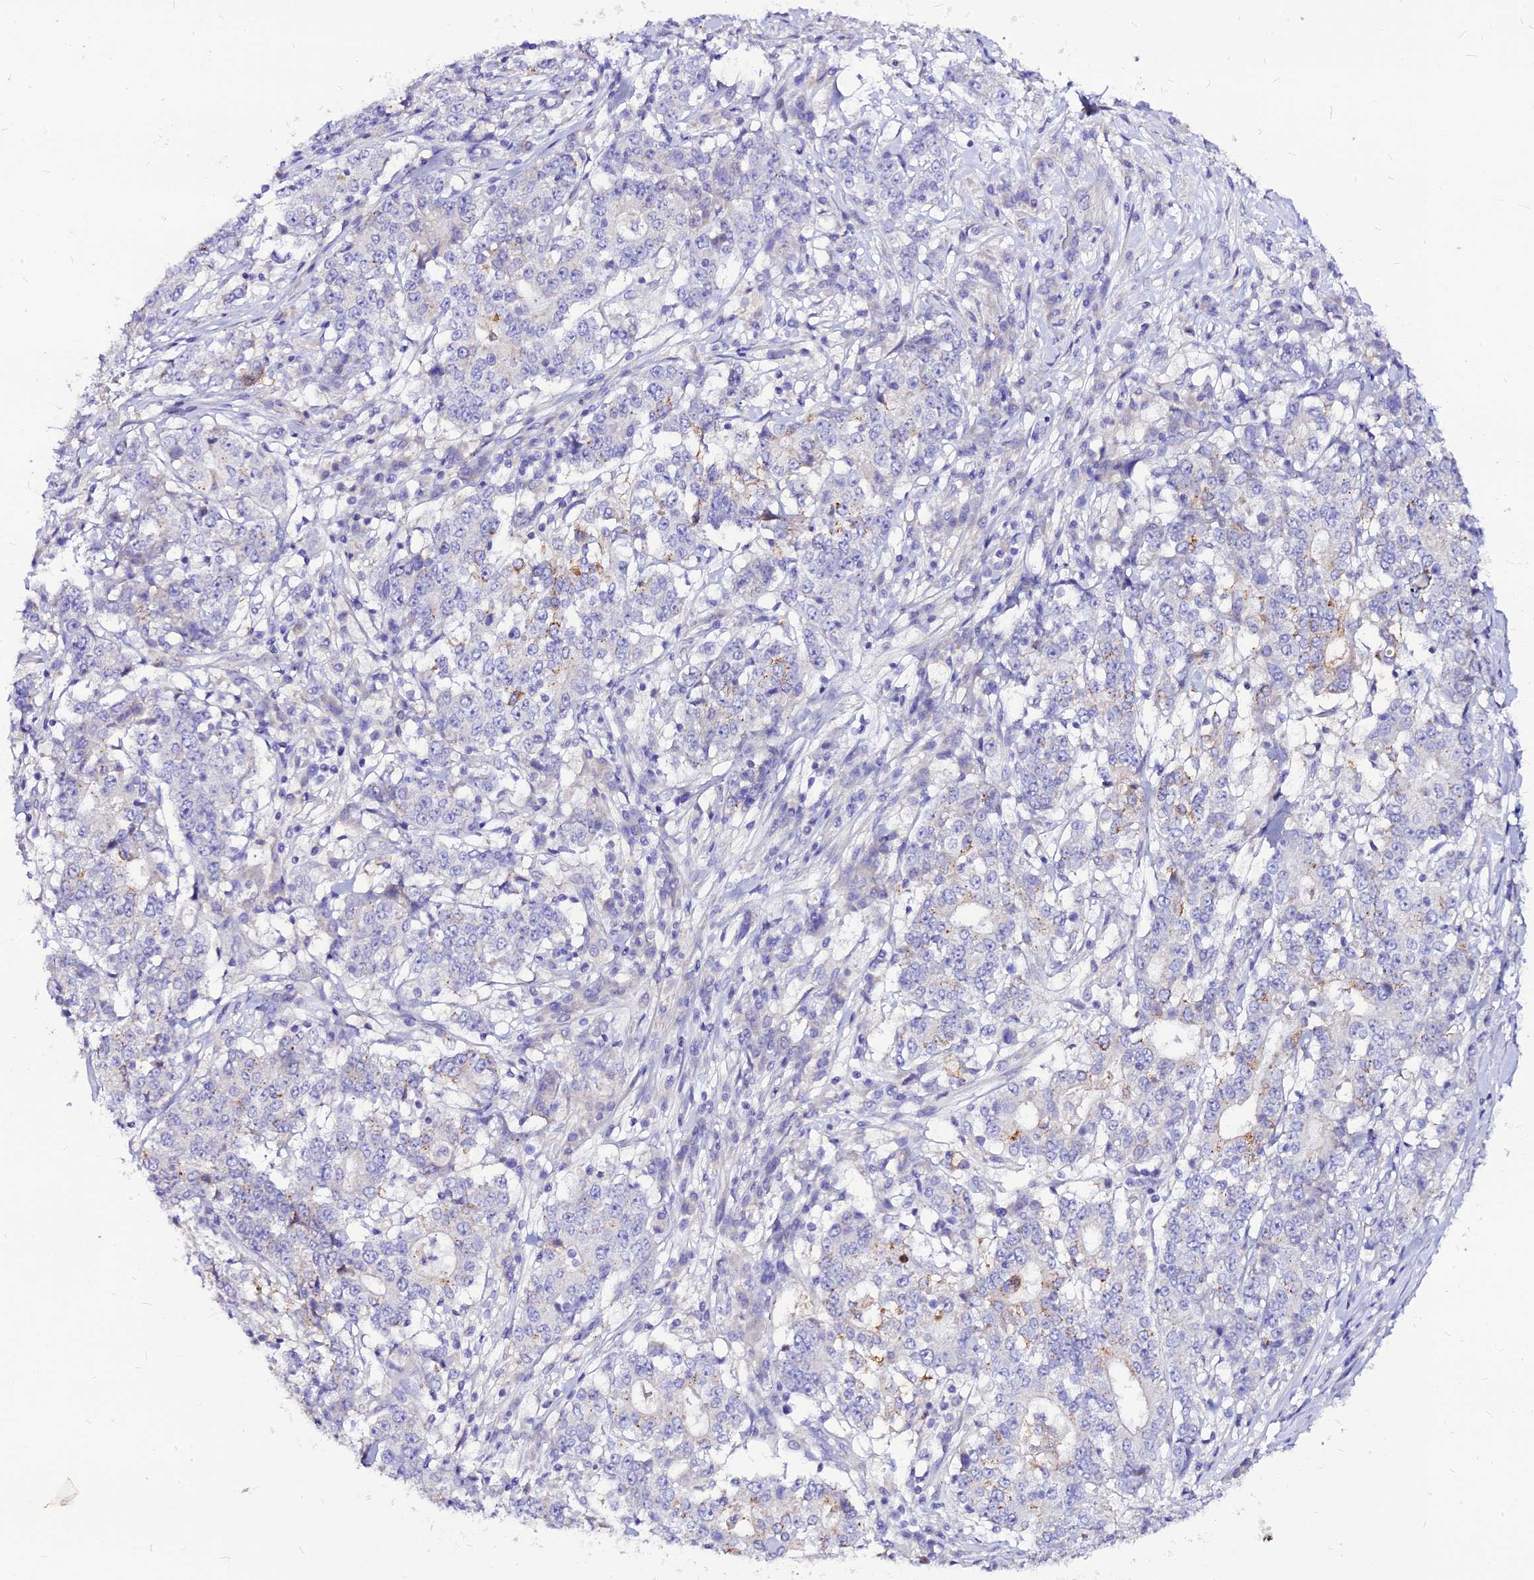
{"staining": {"intensity": "weak", "quantity": "<25%", "location": "cytoplasmic/membranous"}, "tissue": "stomach cancer", "cell_type": "Tumor cells", "image_type": "cancer", "snomed": [{"axis": "morphology", "description": "Adenocarcinoma, NOS"}, {"axis": "topography", "description": "Stomach"}], "caption": "This is a image of immunohistochemistry (IHC) staining of stomach adenocarcinoma, which shows no expression in tumor cells.", "gene": "CZIB", "patient": {"sex": "male", "age": 59}}